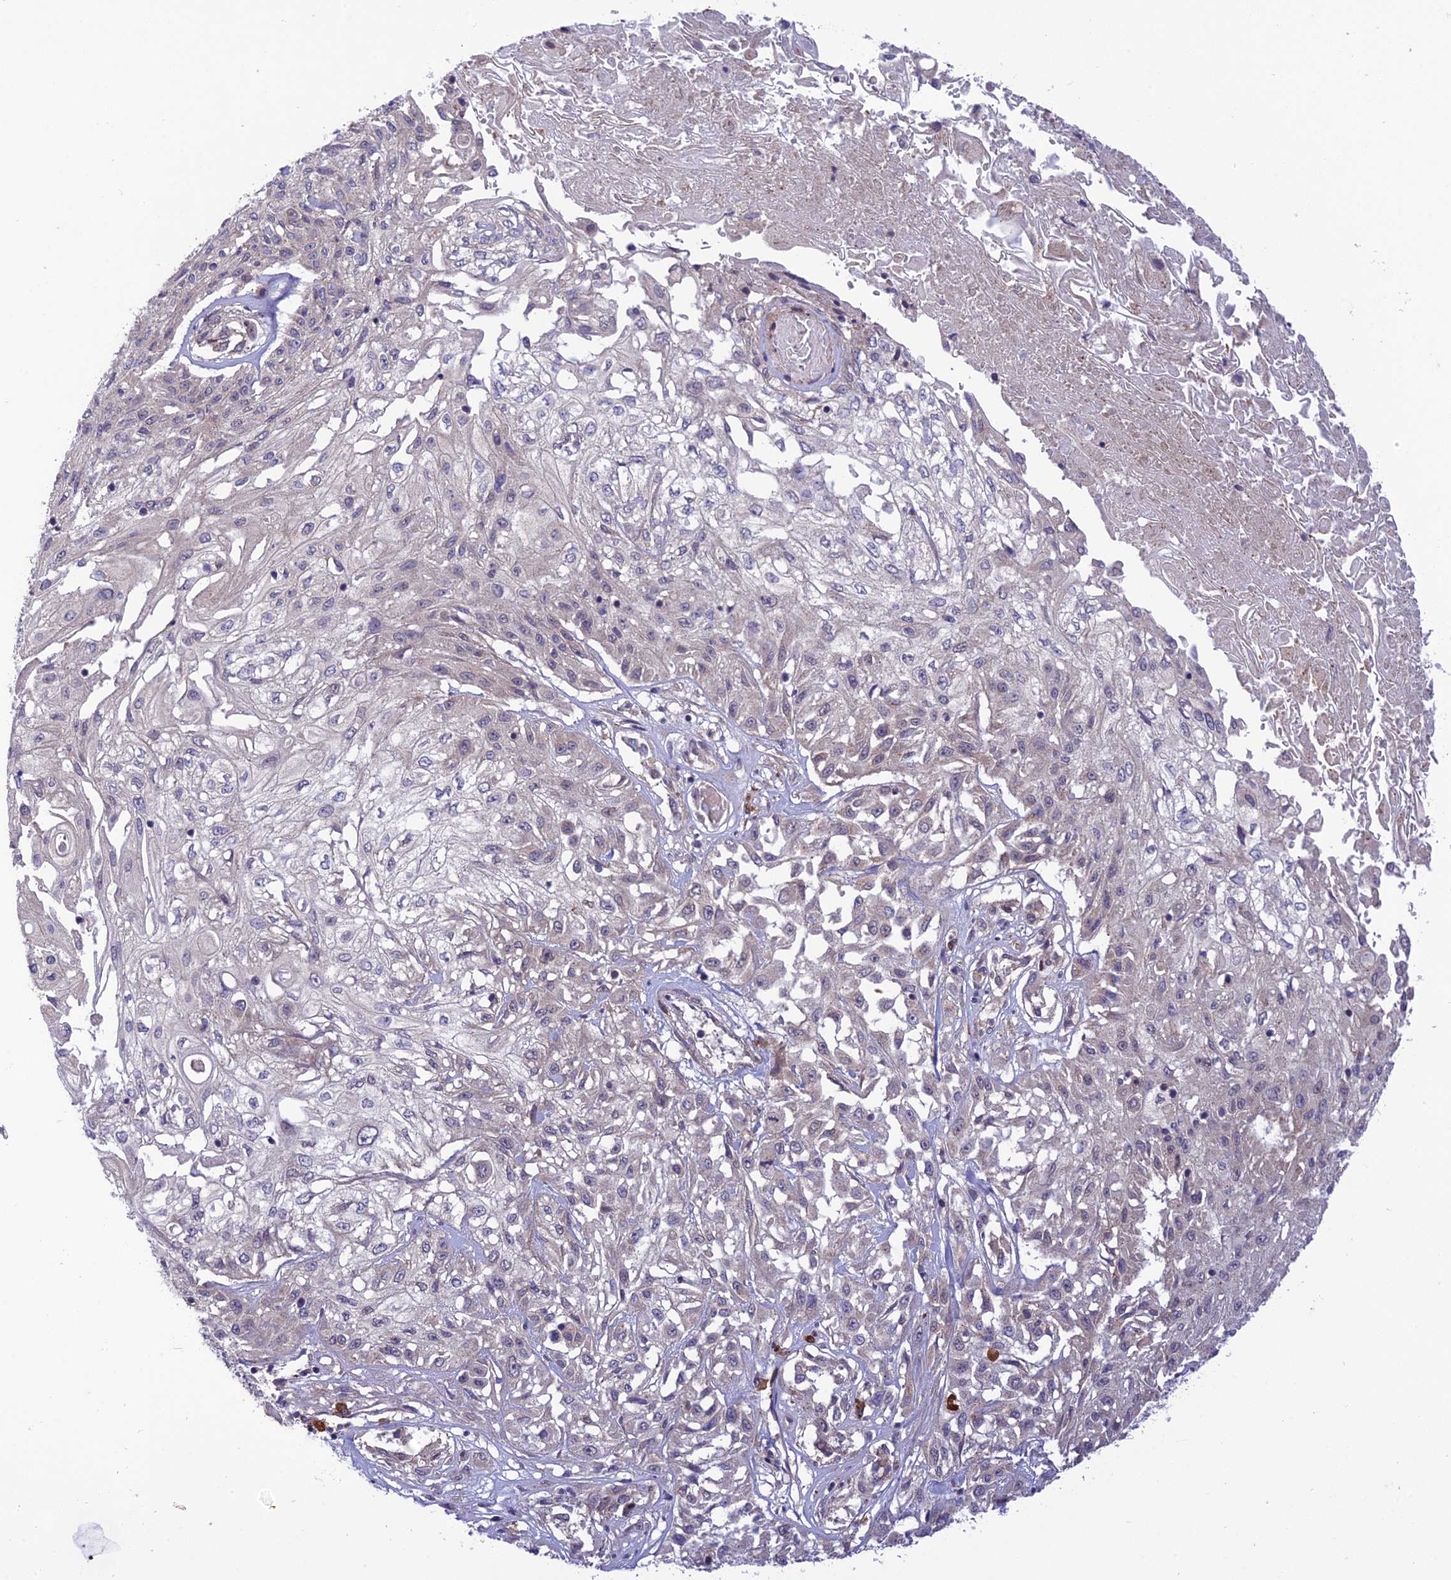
{"staining": {"intensity": "negative", "quantity": "none", "location": "none"}, "tissue": "skin cancer", "cell_type": "Tumor cells", "image_type": "cancer", "snomed": [{"axis": "morphology", "description": "Squamous cell carcinoma, NOS"}, {"axis": "morphology", "description": "Squamous cell carcinoma, metastatic, NOS"}, {"axis": "topography", "description": "Skin"}, {"axis": "topography", "description": "Lymph node"}], "caption": "DAB immunohistochemical staining of human skin metastatic squamous cell carcinoma reveals no significant positivity in tumor cells.", "gene": "UROS", "patient": {"sex": "male", "age": 75}}